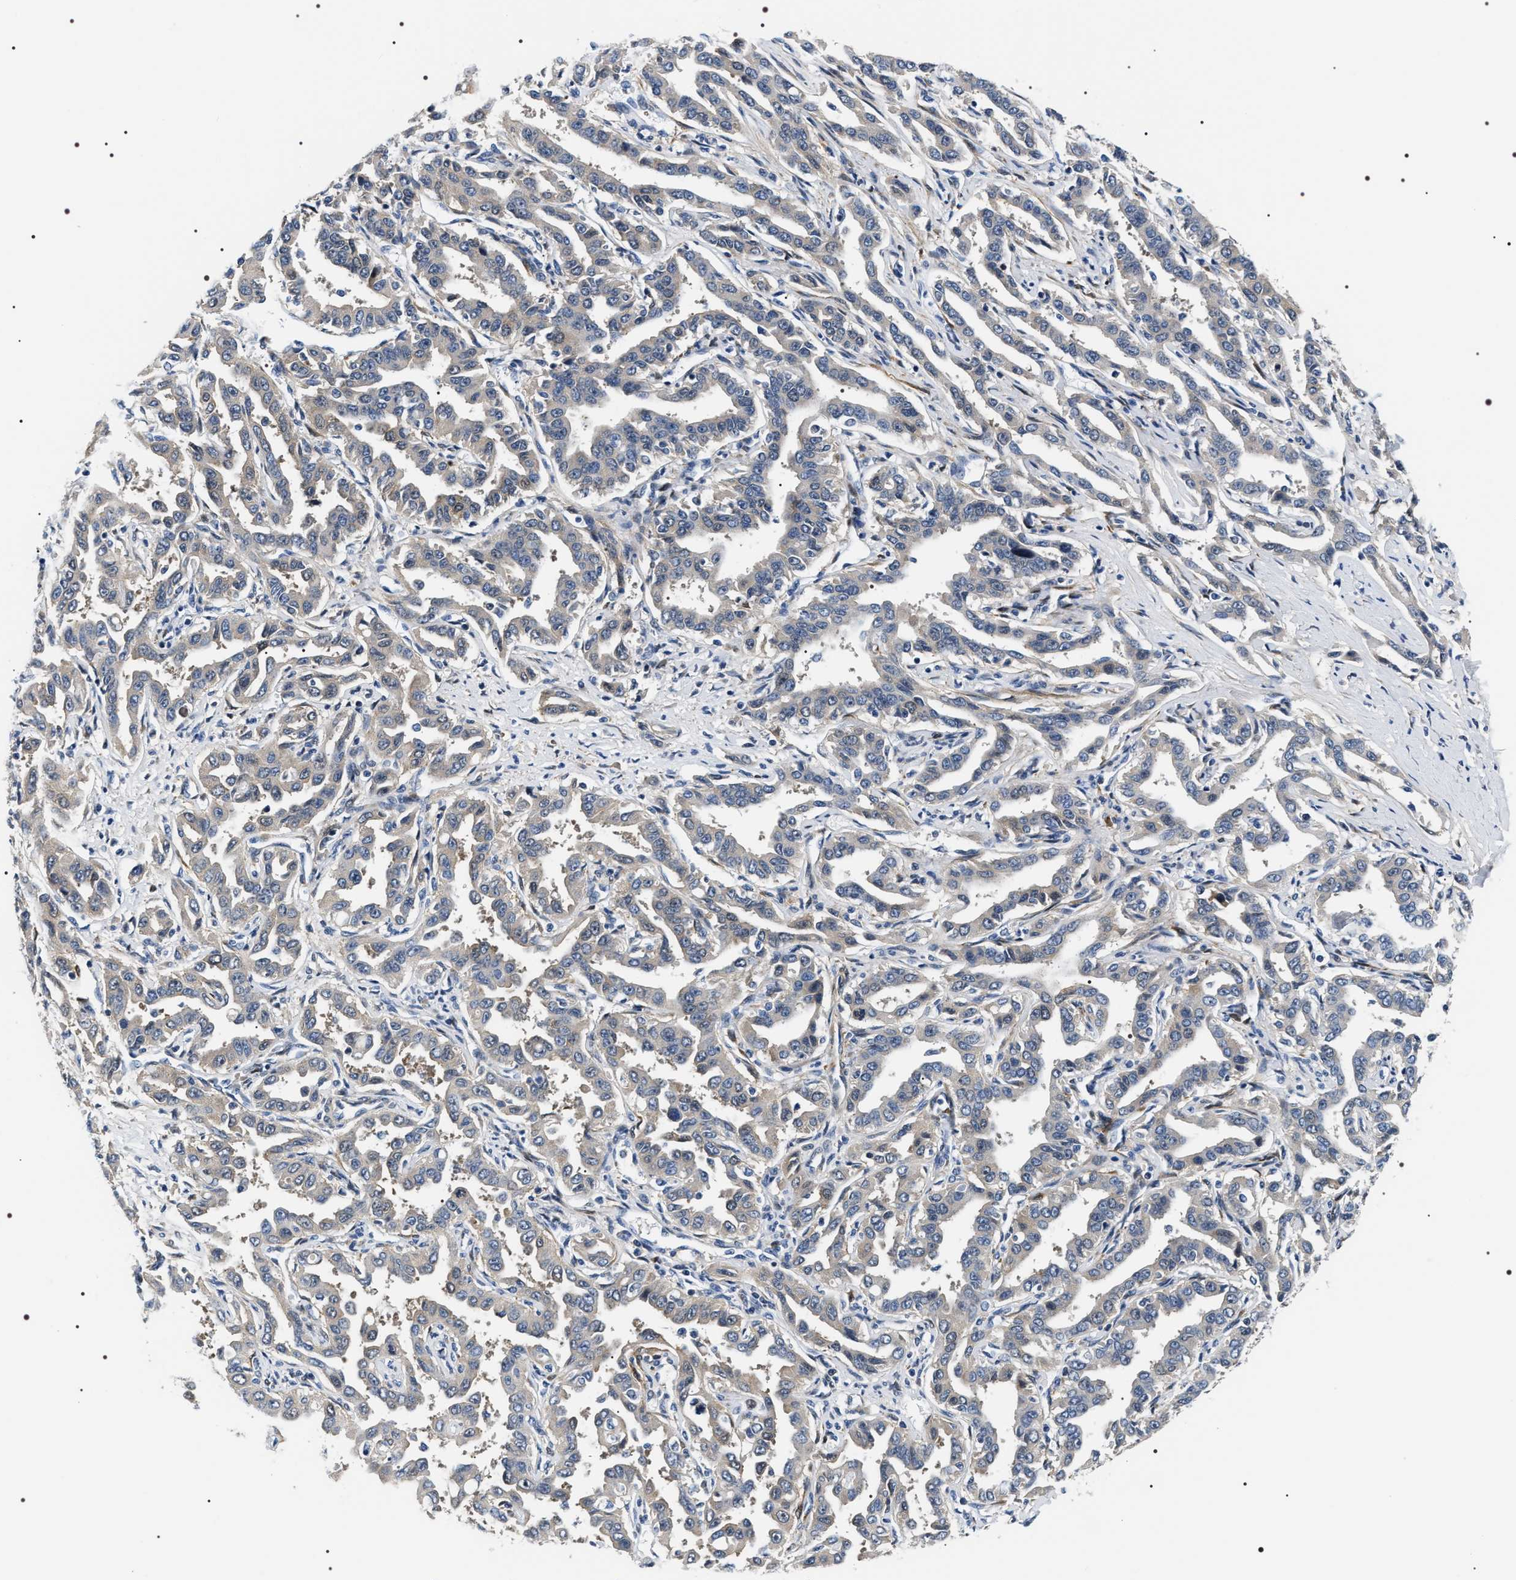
{"staining": {"intensity": "negative", "quantity": "none", "location": "none"}, "tissue": "liver cancer", "cell_type": "Tumor cells", "image_type": "cancer", "snomed": [{"axis": "morphology", "description": "Cholangiocarcinoma"}, {"axis": "topography", "description": "Liver"}], "caption": "The histopathology image shows no significant staining in tumor cells of liver cholangiocarcinoma. (Brightfield microscopy of DAB (3,3'-diaminobenzidine) IHC at high magnification).", "gene": "BAG2", "patient": {"sex": "male", "age": 59}}